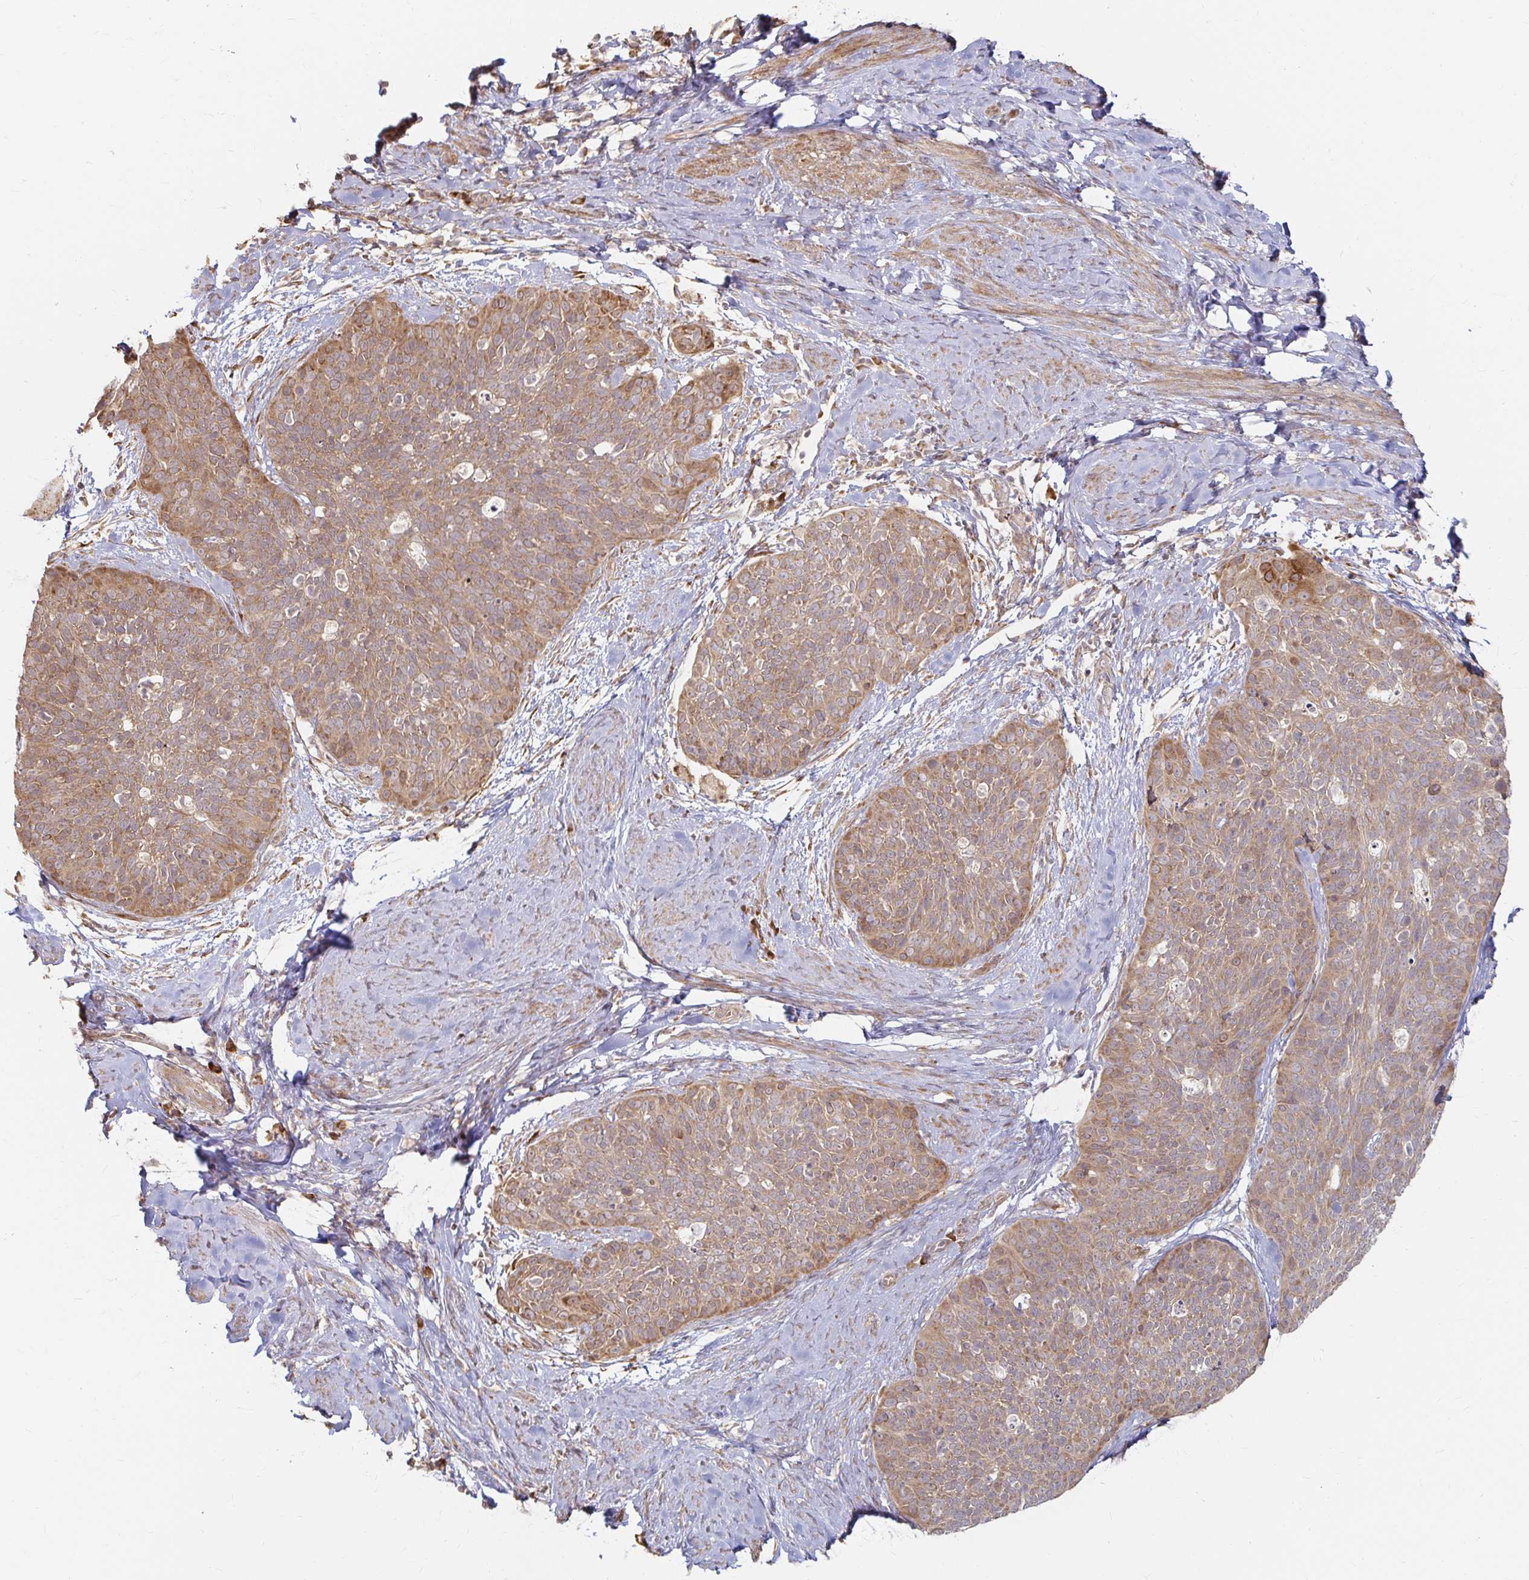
{"staining": {"intensity": "moderate", "quantity": ">75%", "location": "cytoplasmic/membranous"}, "tissue": "cervical cancer", "cell_type": "Tumor cells", "image_type": "cancer", "snomed": [{"axis": "morphology", "description": "Squamous cell carcinoma, NOS"}, {"axis": "topography", "description": "Cervix"}], "caption": "Protein expression analysis of cervical cancer (squamous cell carcinoma) exhibits moderate cytoplasmic/membranous staining in about >75% of tumor cells.", "gene": "CAST", "patient": {"sex": "female", "age": 69}}